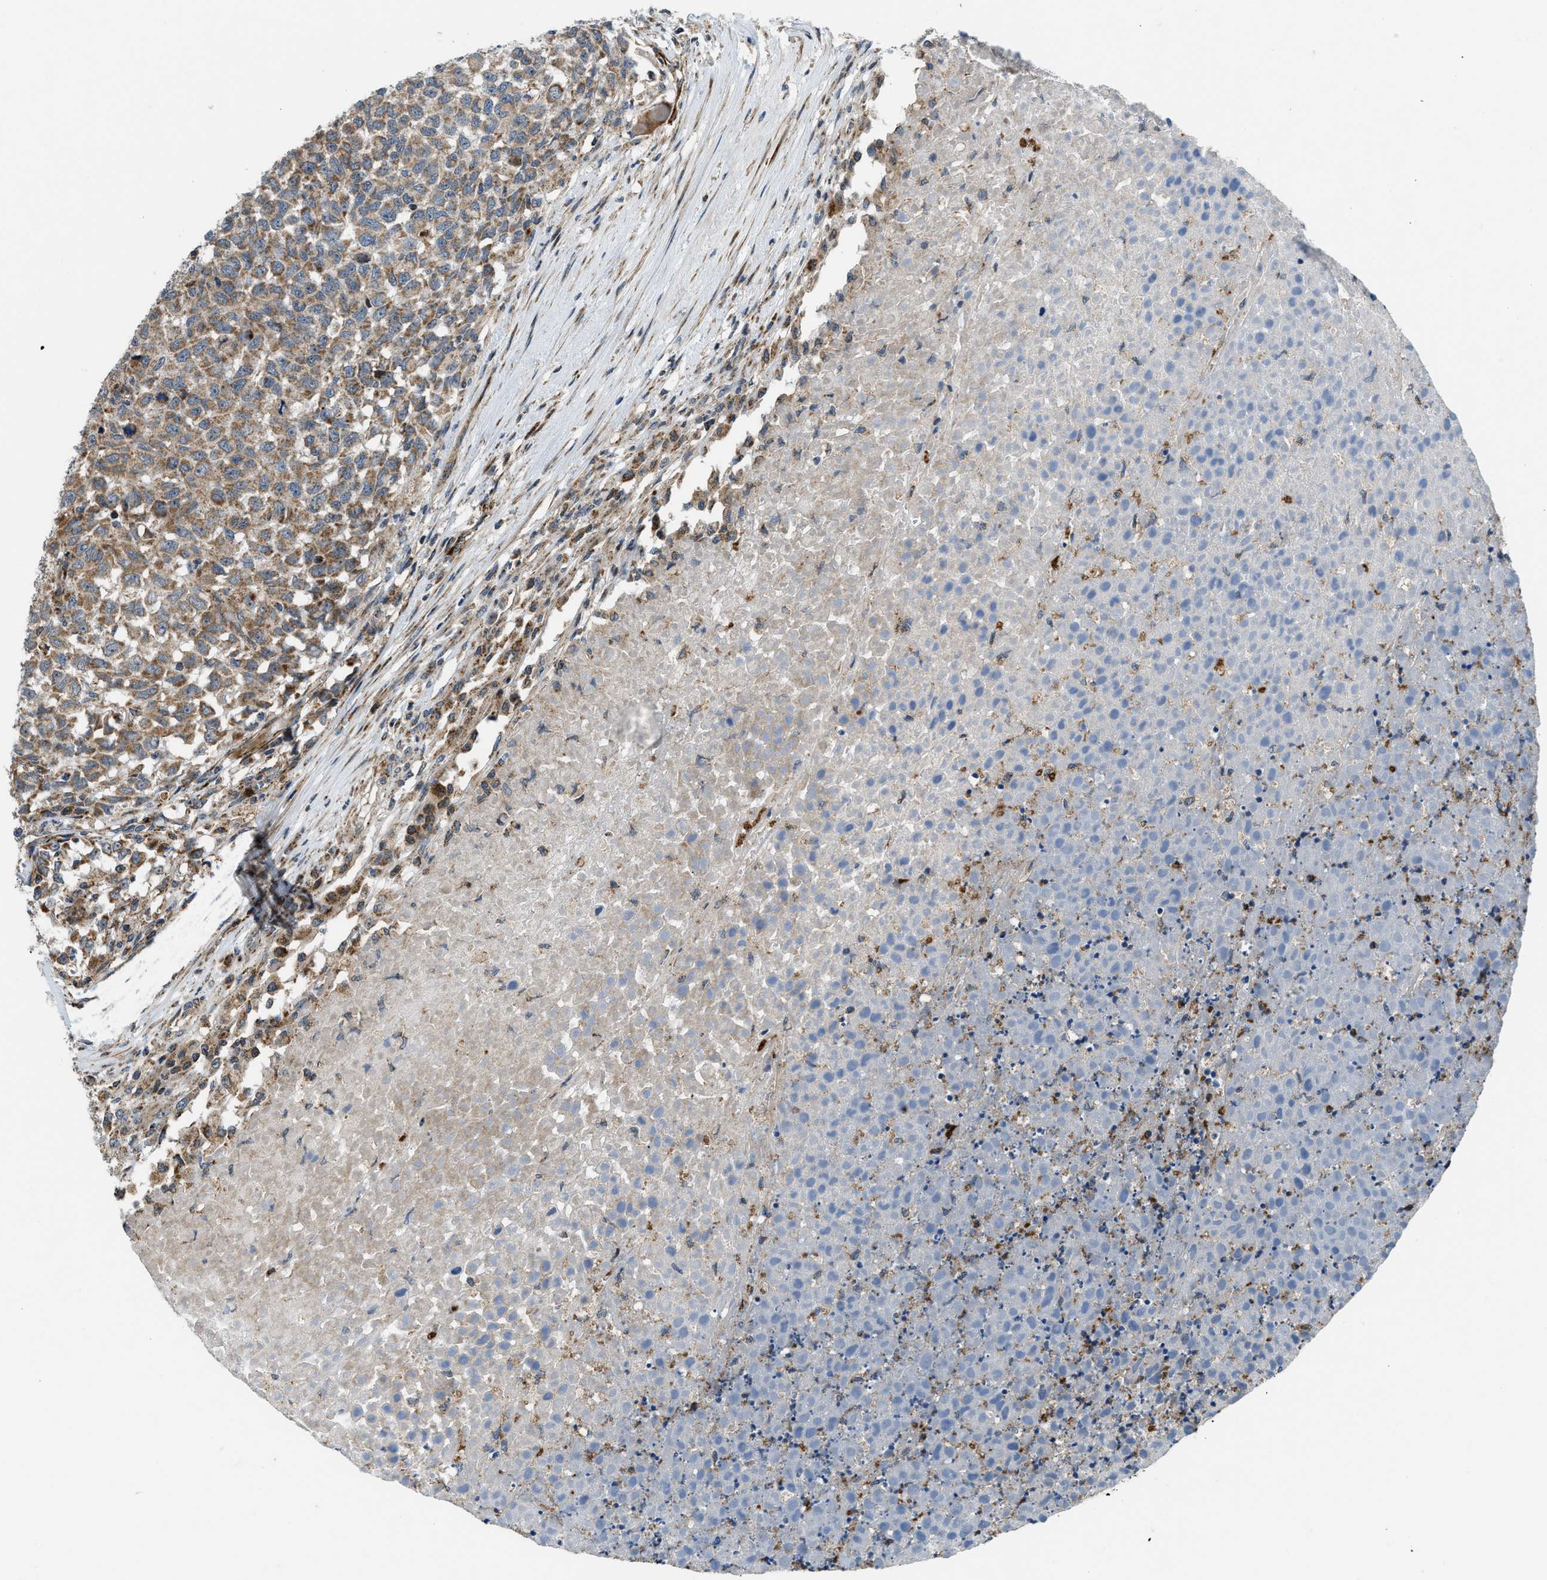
{"staining": {"intensity": "moderate", "quantity": ">75%", "location": "cytoplasmic/membranous"}, "tissue": "testis cancer", "cell_type": "Tumor cells", "image_type": "cancer", "snomed": [{"axis": "morphology", "description": "Seminoma, NOS"}, {"axis": "topography", "description": "Testis"}], "caption": "Tumor cells reveal moderate cytoplasmic/membranous positivity in about >75% of cells in testis cancer (seminoma).", "gene": "GSDME", "patient": {"sex": "male", "age": 59}}